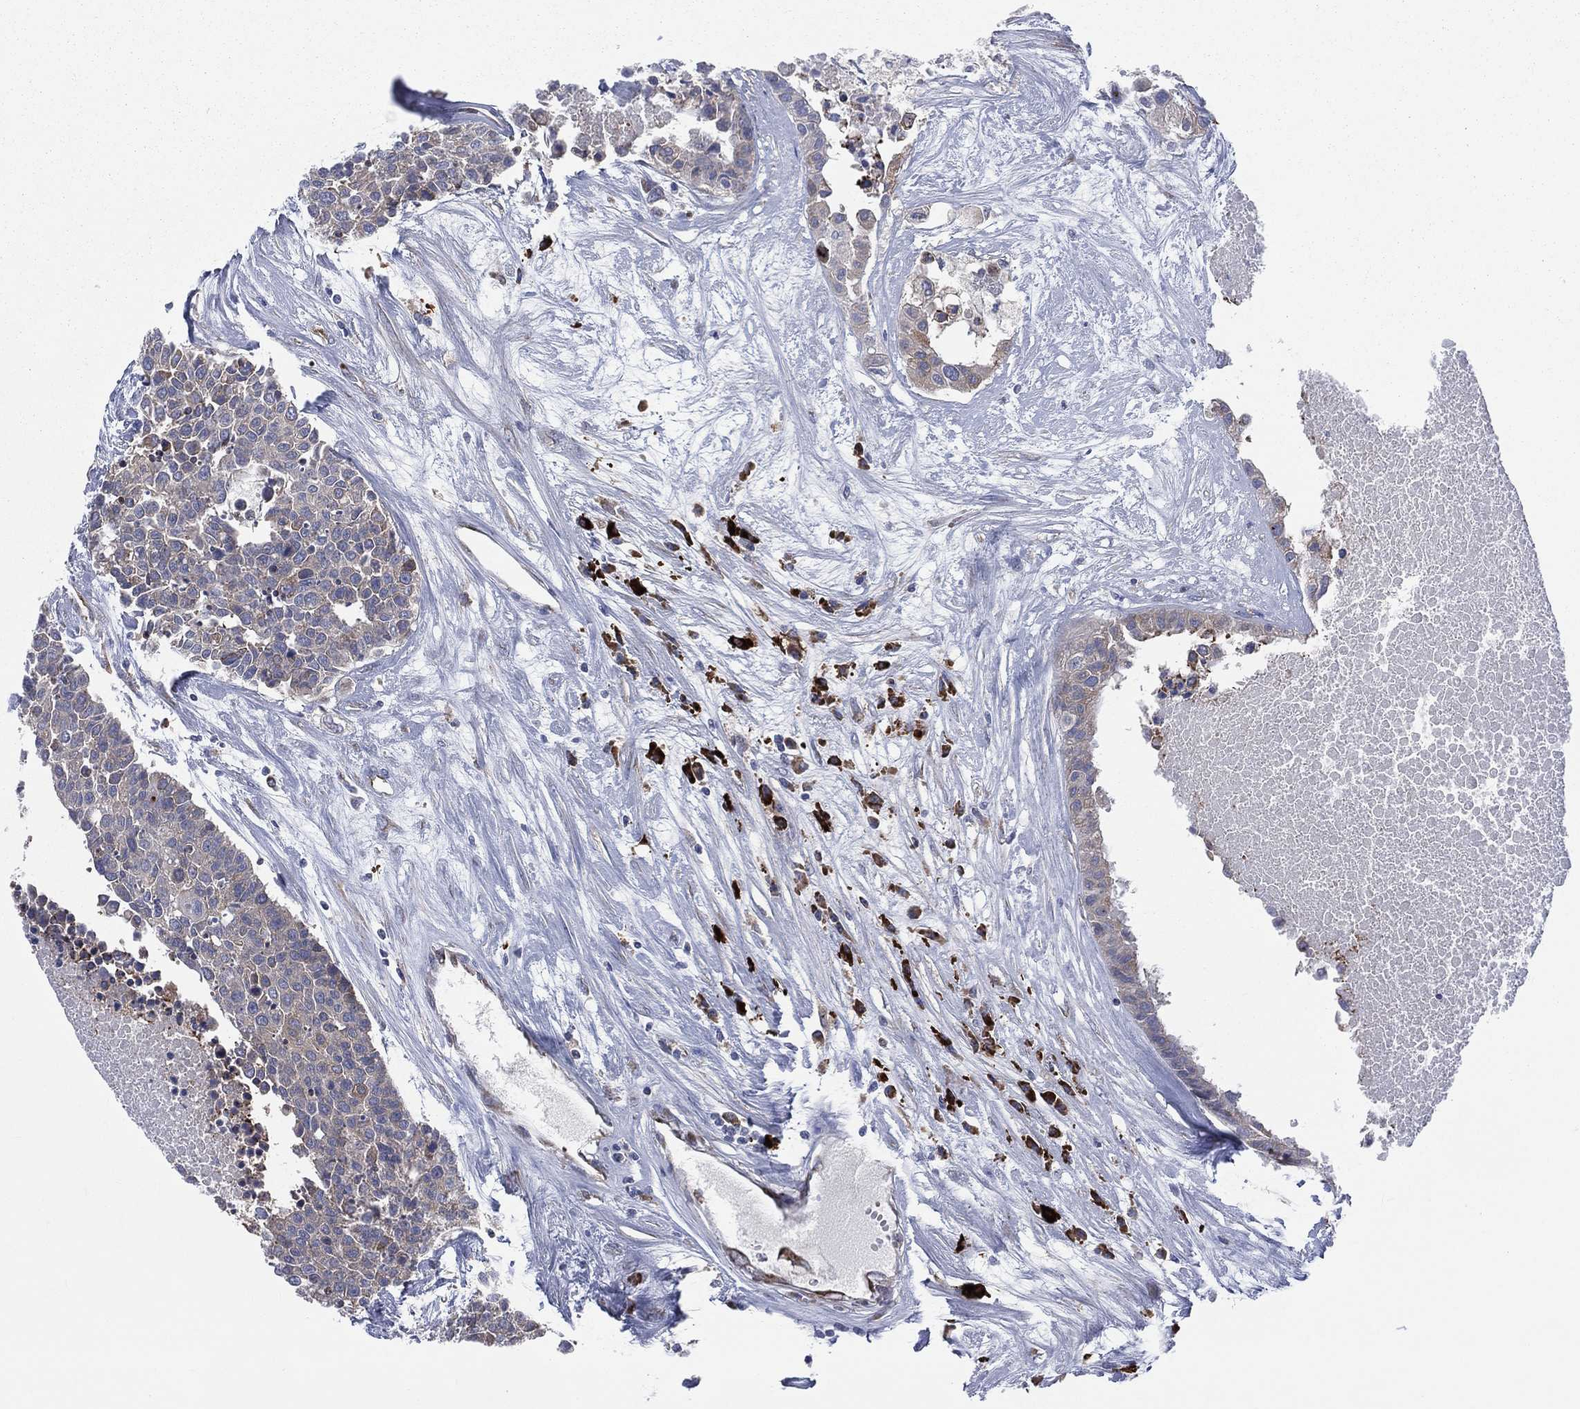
{"staining": {"intensity": "negative", "quantity": "none", "location": "none"}, "tissue": "carcinoid", "cell_type": "Tumor cells", "image_type": "cancer", "snomed": [{"axis": "morphology", "description": "Carcinoid, malignant, NOS"}, {"axis": "topography", "description": "Colon"}], "caption": "An image of human carcinoid (malignant) is negative for staining in tumor cells. (Stains: DAB immunohistochemistry with hematoxylin counter stain, Microscopy: brightfield microscopy at high magnification).", "gene": "CCDC159", "patient": {"sex": "male", "age": 81}}